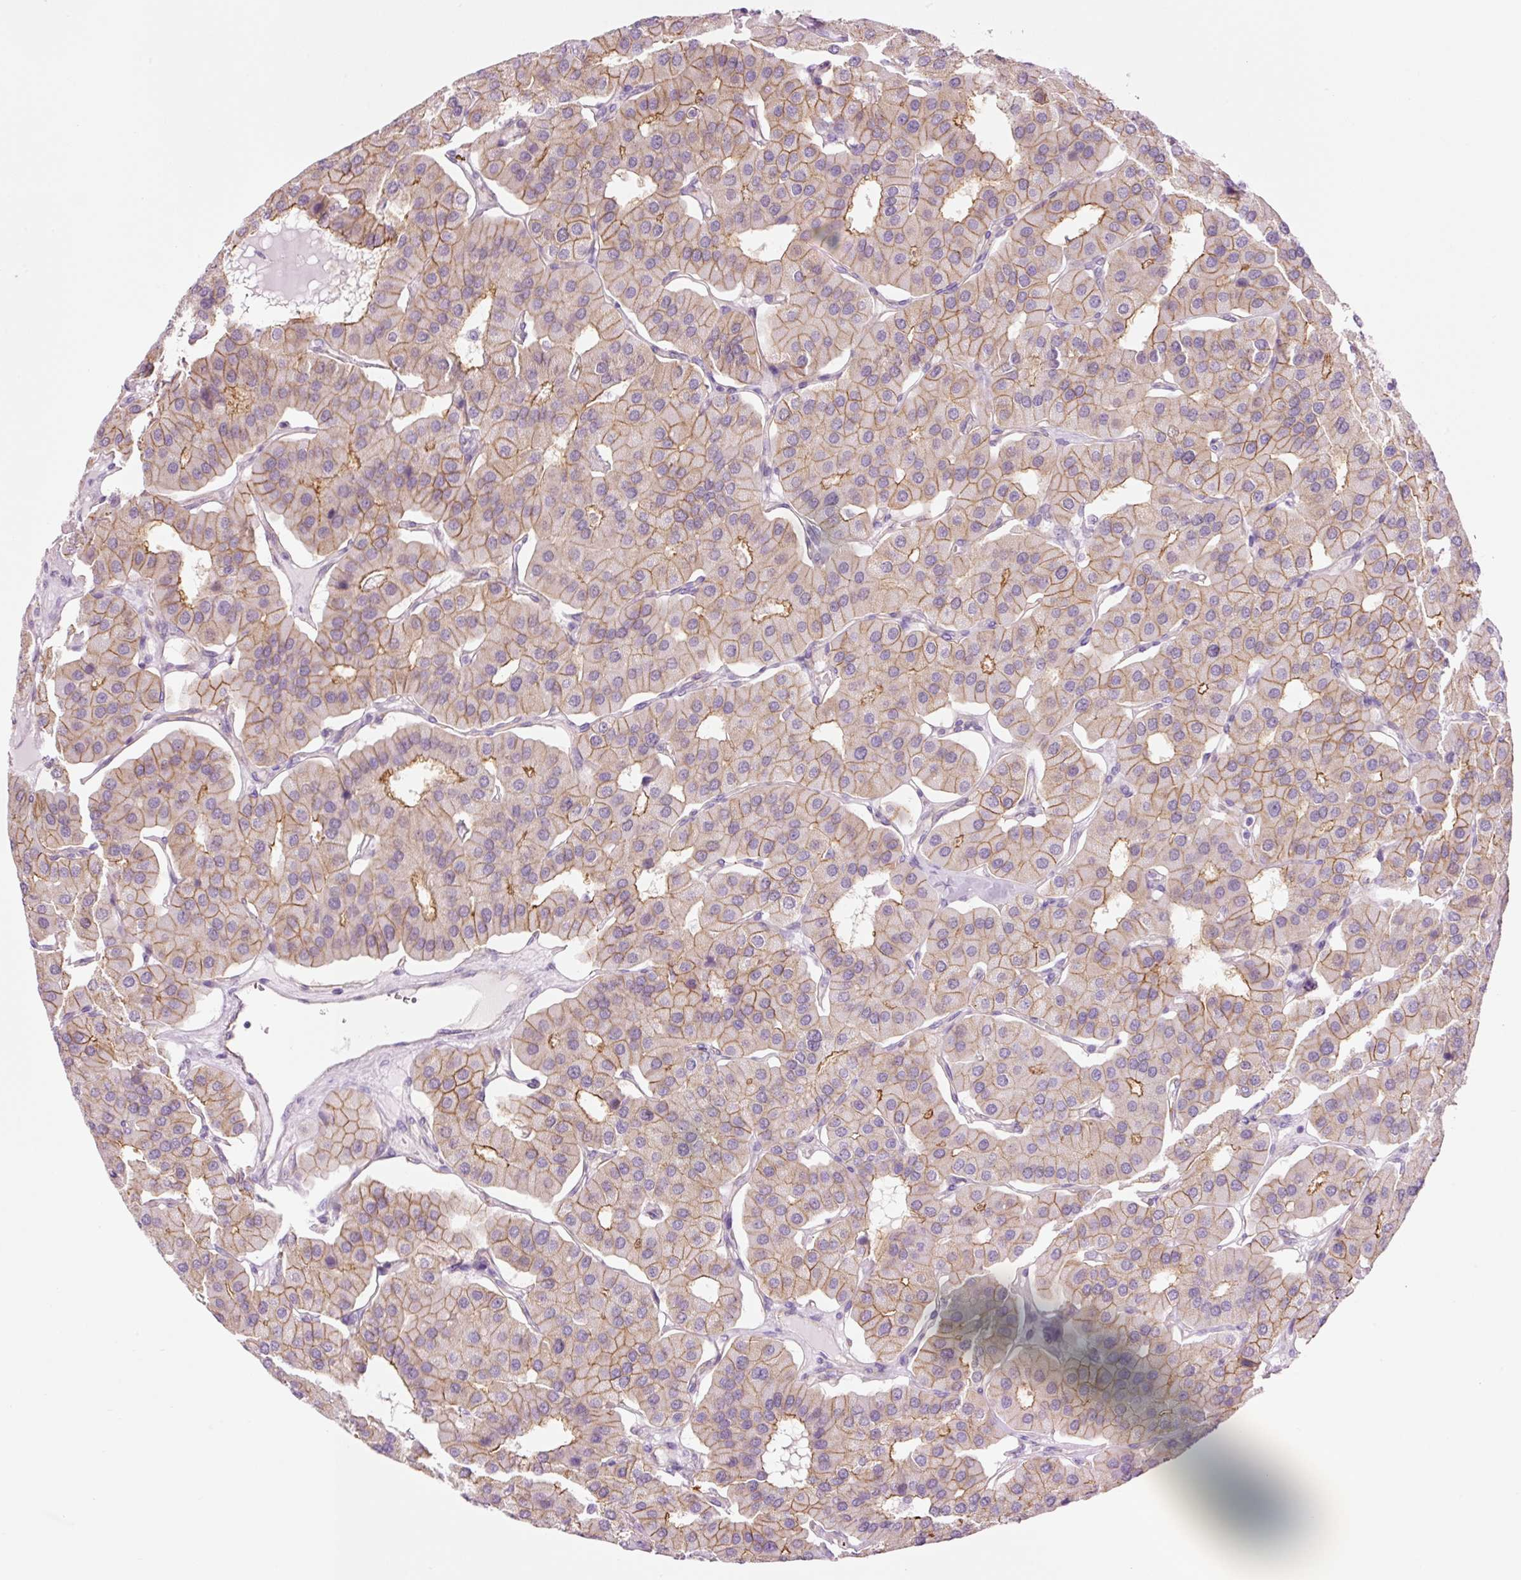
{"staining": {"intensity": "moderate", "quantity": ">75%", "location": "cytoplasmic/membranous"}, "tissue": "parathyroid gland", "cell_type": "Glandular cells", "image_type": "normal", "snomed": [{"axis": "morphology", "description": "Normal tissue, NOS"}, {"axis": "morphology", "description": "Adenoma, NOS"}, {"axis": "topography", "description": "Parathyroid gland"}], "caption": "The micrograph displays immunohistochemical staining of normal parathyroid gland. There is moderate cytoplasmic/membranous positivity is identified in about >75% of glandular cells. Ihc stains the protein of interest in brown and the nuclei are stained blue.", "gene": "HSPA4L", "patient": {"sex": "female", "age": 86}}